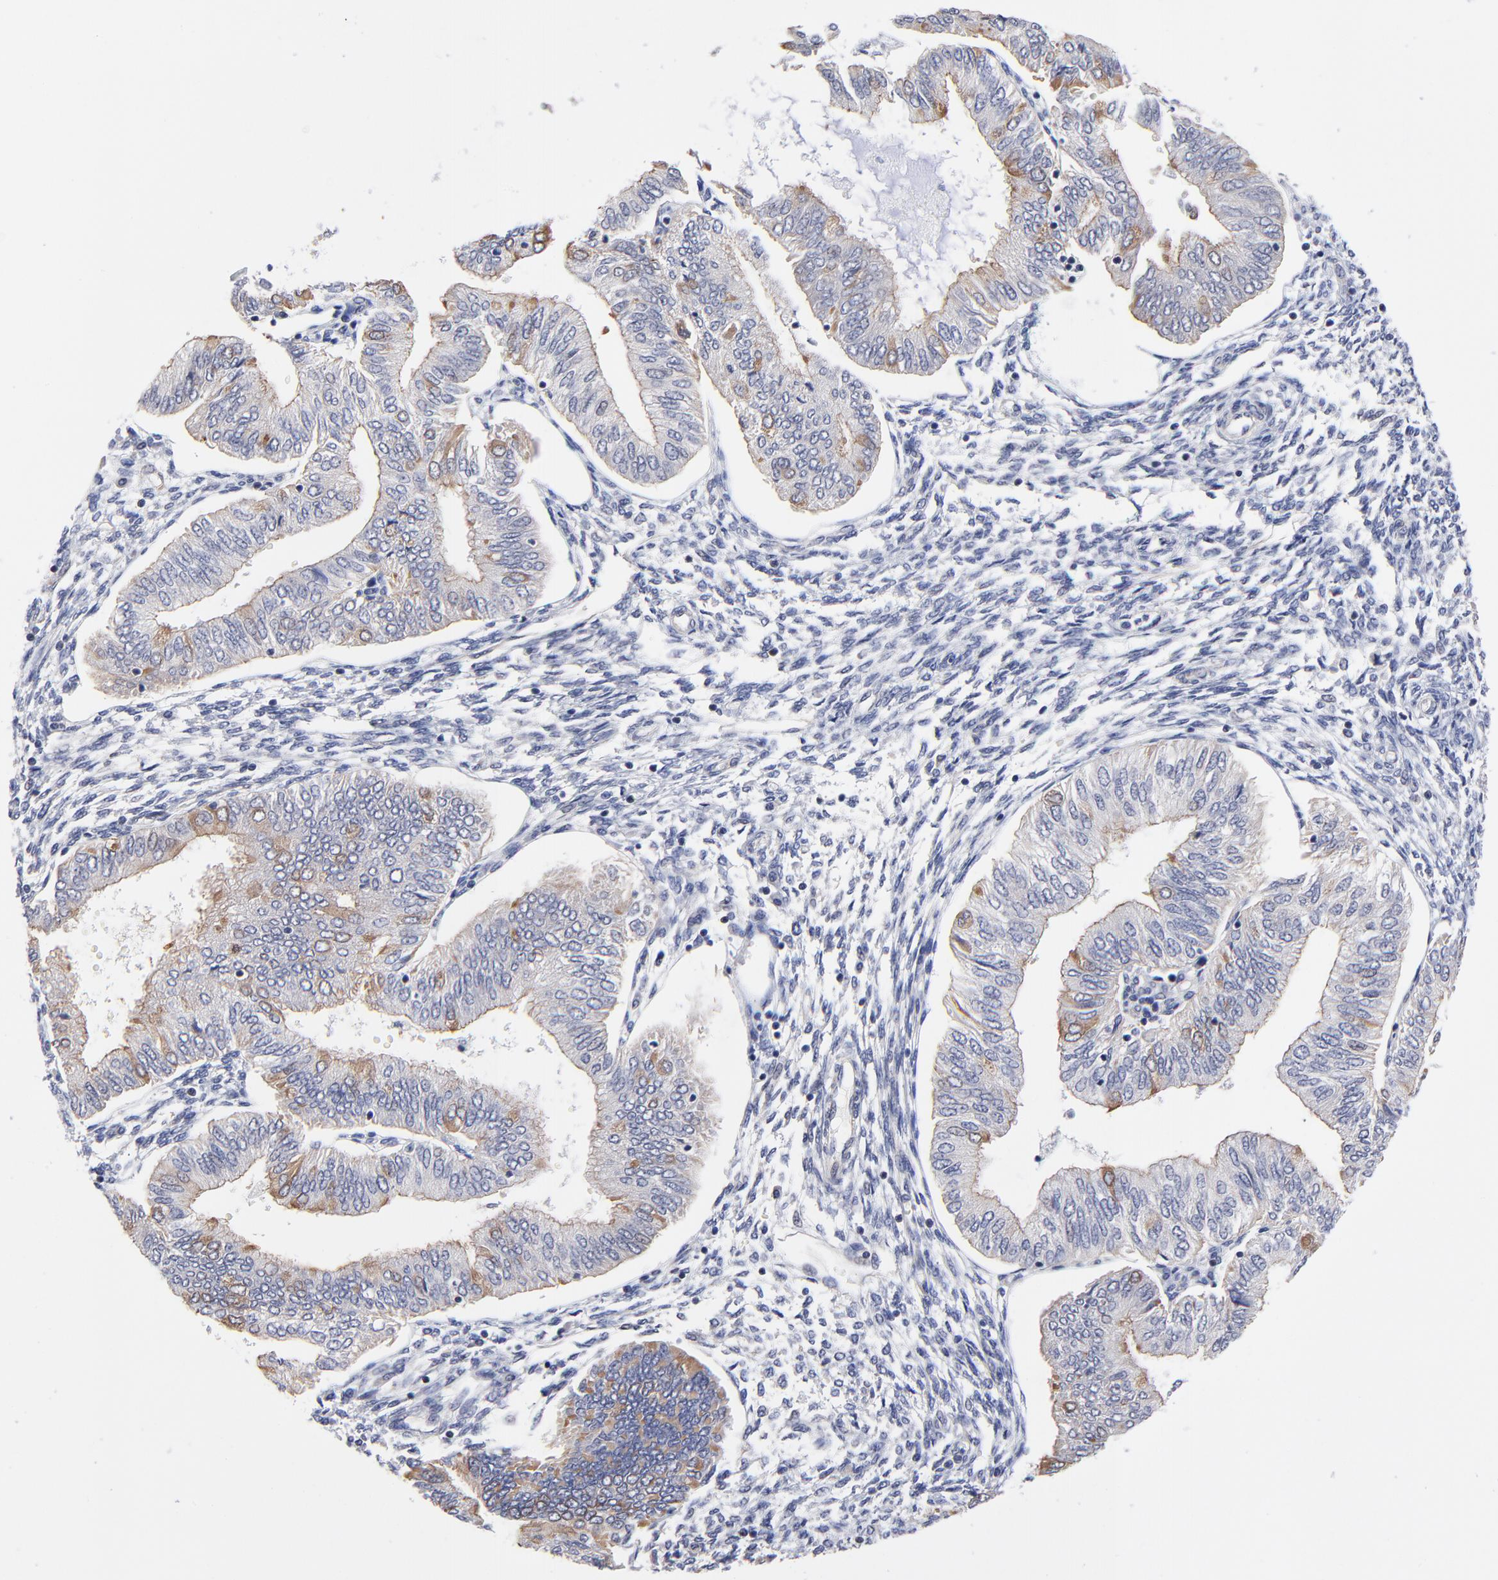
{"staining": {"intensity": "moderate", "quantity": "<25%", "location": "cytoplasmic/membranous"}, "tissue": "endometrial cancer", "cell_type": "Tumor cells", "image_type": "cancer", "snomed": [{"axis": "morphology", "description": "Adenocarcinoma, NOS"}, {"axis": "topography", "description": "Endometrium"}], "caption": "A high-resolution histopathology image shows immunohistochemistry (IHC) staining of endometrial cancer, which displays moderate cytoplasmic/membranous staining in about <25% of tumor cells.", "gene": "FBXO8", "patient": {"sex": "female", "age": 51}}